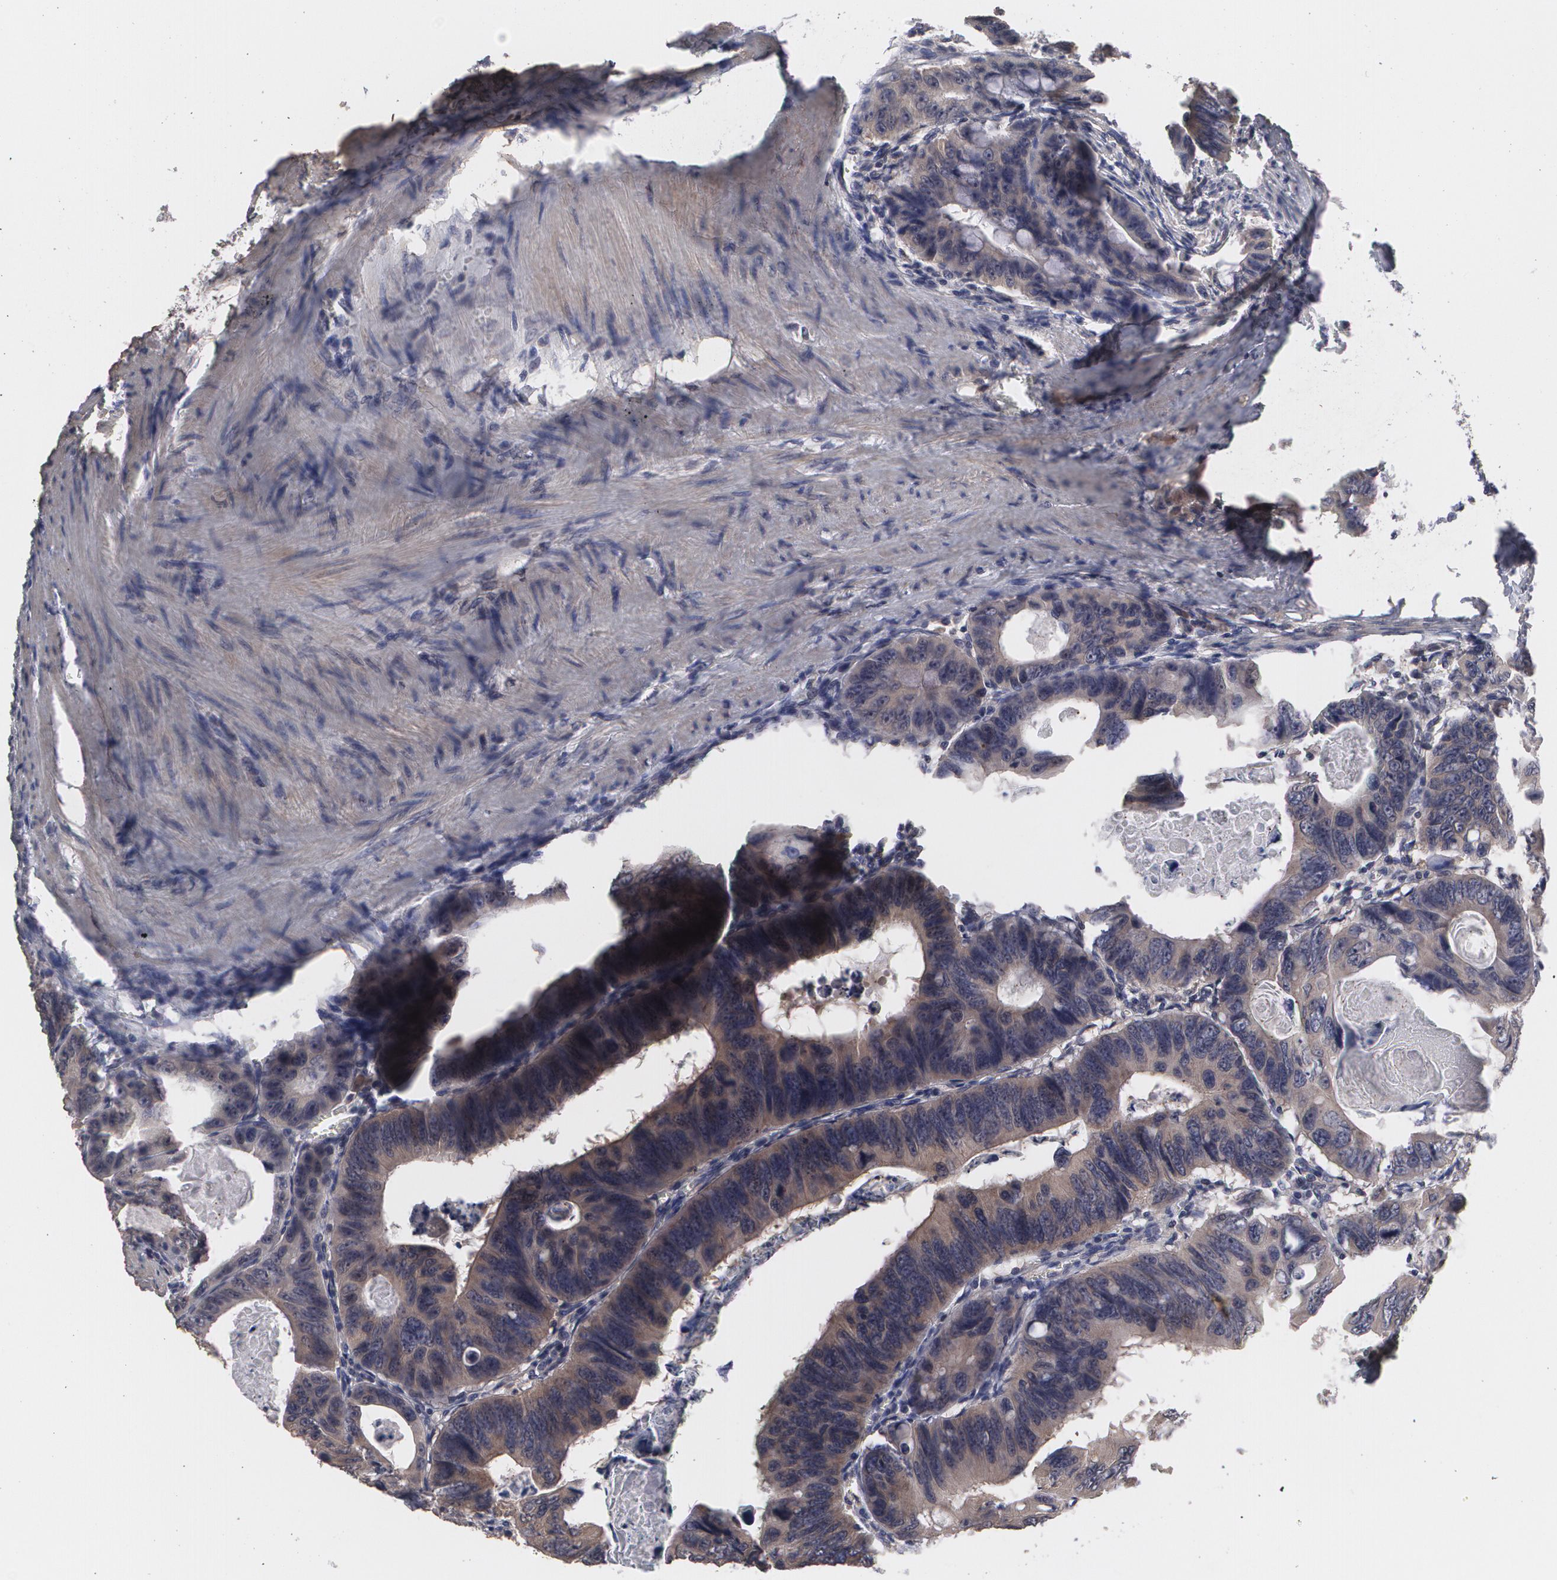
{"staining": {"intensity": "moderate", "quantity": ">75%", "location": "cytoplasmic/membranous"}, "tissue": "colorectal cancer", "cell_type": "Tumor cells", "image_type": "cancer", "snomed": [{"axis": "morphology", "description": "Adenocarcinoma, NOS"}, {"axis": "topography", "description": "Colon"}], "caption": "Immunohistochemistry (DAB) staining of colorectal adenocarcinoma exhibits moderate cytoplasmic/membranous protein expression in approximately >75% of tumor cells.", "gene": "ARF6", "patient": {"sex": "female", "age": 55}}